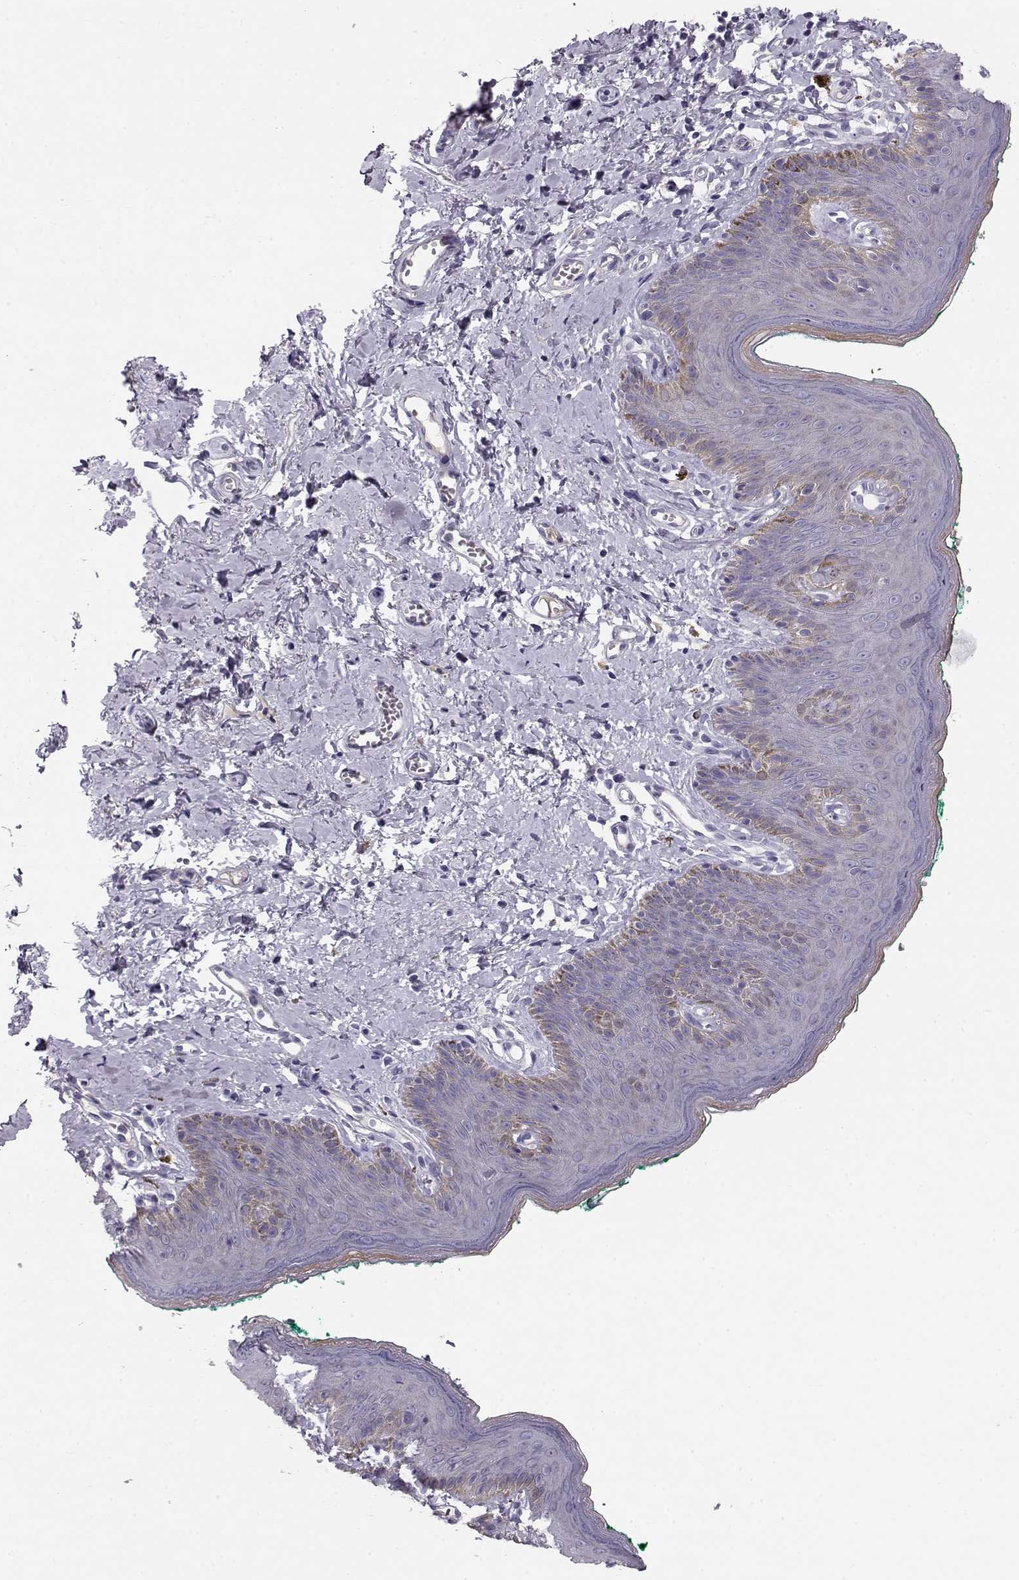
{"staining": {"intensity": "negative", "quantity": "none", "location": "none"}, "tissue": "skin", "cell_type": "Epidermal cells", "image_type": "normal", "snomed": [{"axis": "morphology", "description": "Normal tissue, NOS"}, {"axis": "topography", "description": "Vulva"}], "caption": "DAB (3,3'-diaminobenzidine) immunohistochemical staining of unremarkable skin exhibits no significant expression in epidermal cells. (DAB (3,3'-diaminobenzidine) IHC visualized using brightfield microscopy, high magnification).", "gene": "GPR26", "patient": {"sex": "female", "age": 66}}